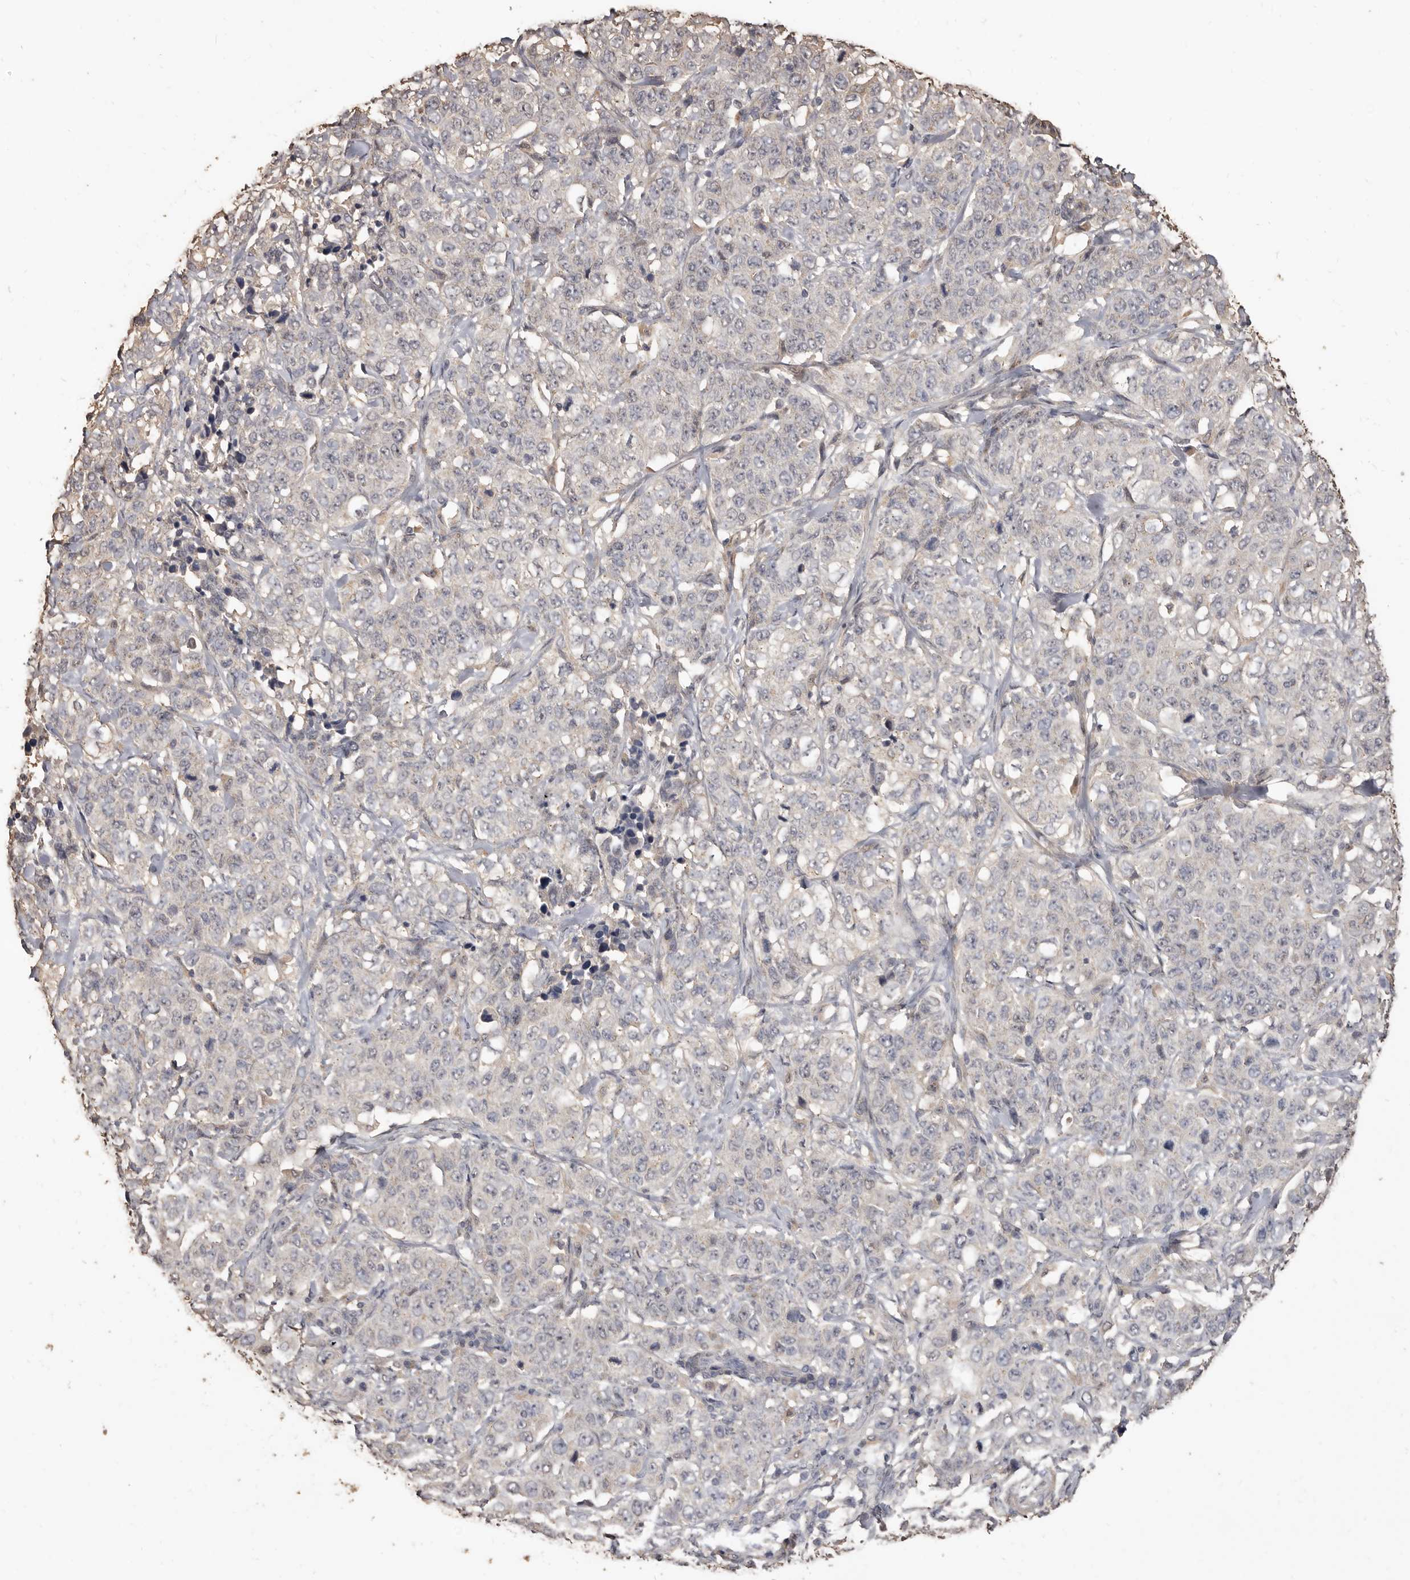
{"staining": {"intensity": "negative", "quantity": "none", "location": "none"}, "tissue": "stomach cancer", "cell_type": "Tumor cells", "image_type": "cancer", "snomed": [{"axis": "morphology", "description": "Adenocarcinoma, NOS"}, {"axis": "topography", "description": "Stomach"}], "caption": "Tumor cells show no significant positivity in stomach cancer (adenocarcinoma).", "gene": "INAVA", "patient": {"sex": "male", "age": 48}}